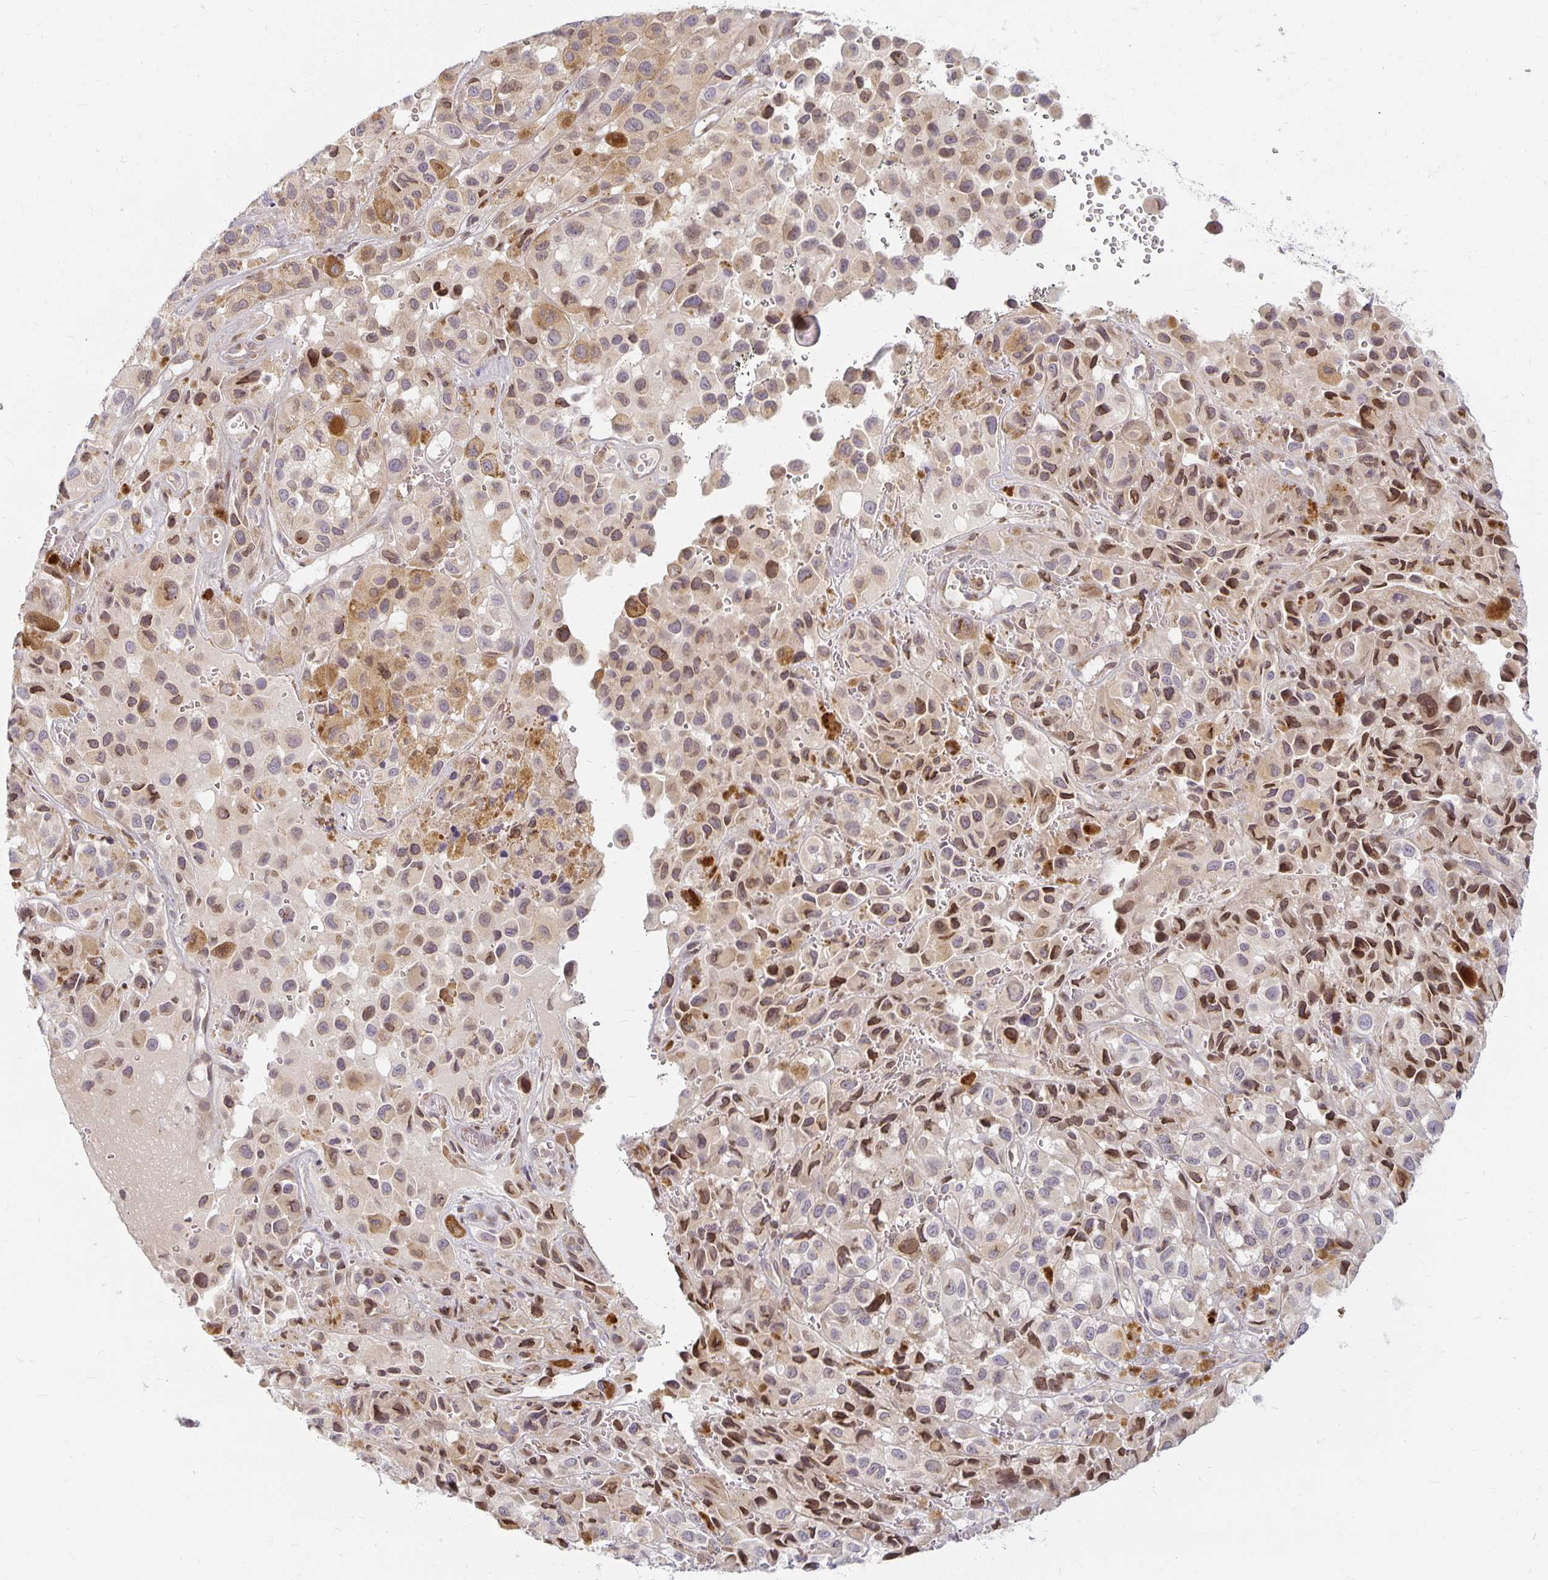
{"staining": {"intensity": "moderate", "quantity": "<25%", "location": "cytoplasmic/membranous,nuclear"}, "tissue": "melanoma", "cell_type": "Tumor cells", "image_type": "cancer", "snomed": [{"axis": "morphology", "description": "Malignant melanoma, NOS"}, {"axis": "topography", "description": "Skin"}], "caption": "Moderate cytoplasmic/membranous and nuclear positivity for a protein is present in approximately <25% of tumor cells of melanoma using immunohistochemistry.", "gene": "EHF", "patient": {"sex": "male", "age": 93}}